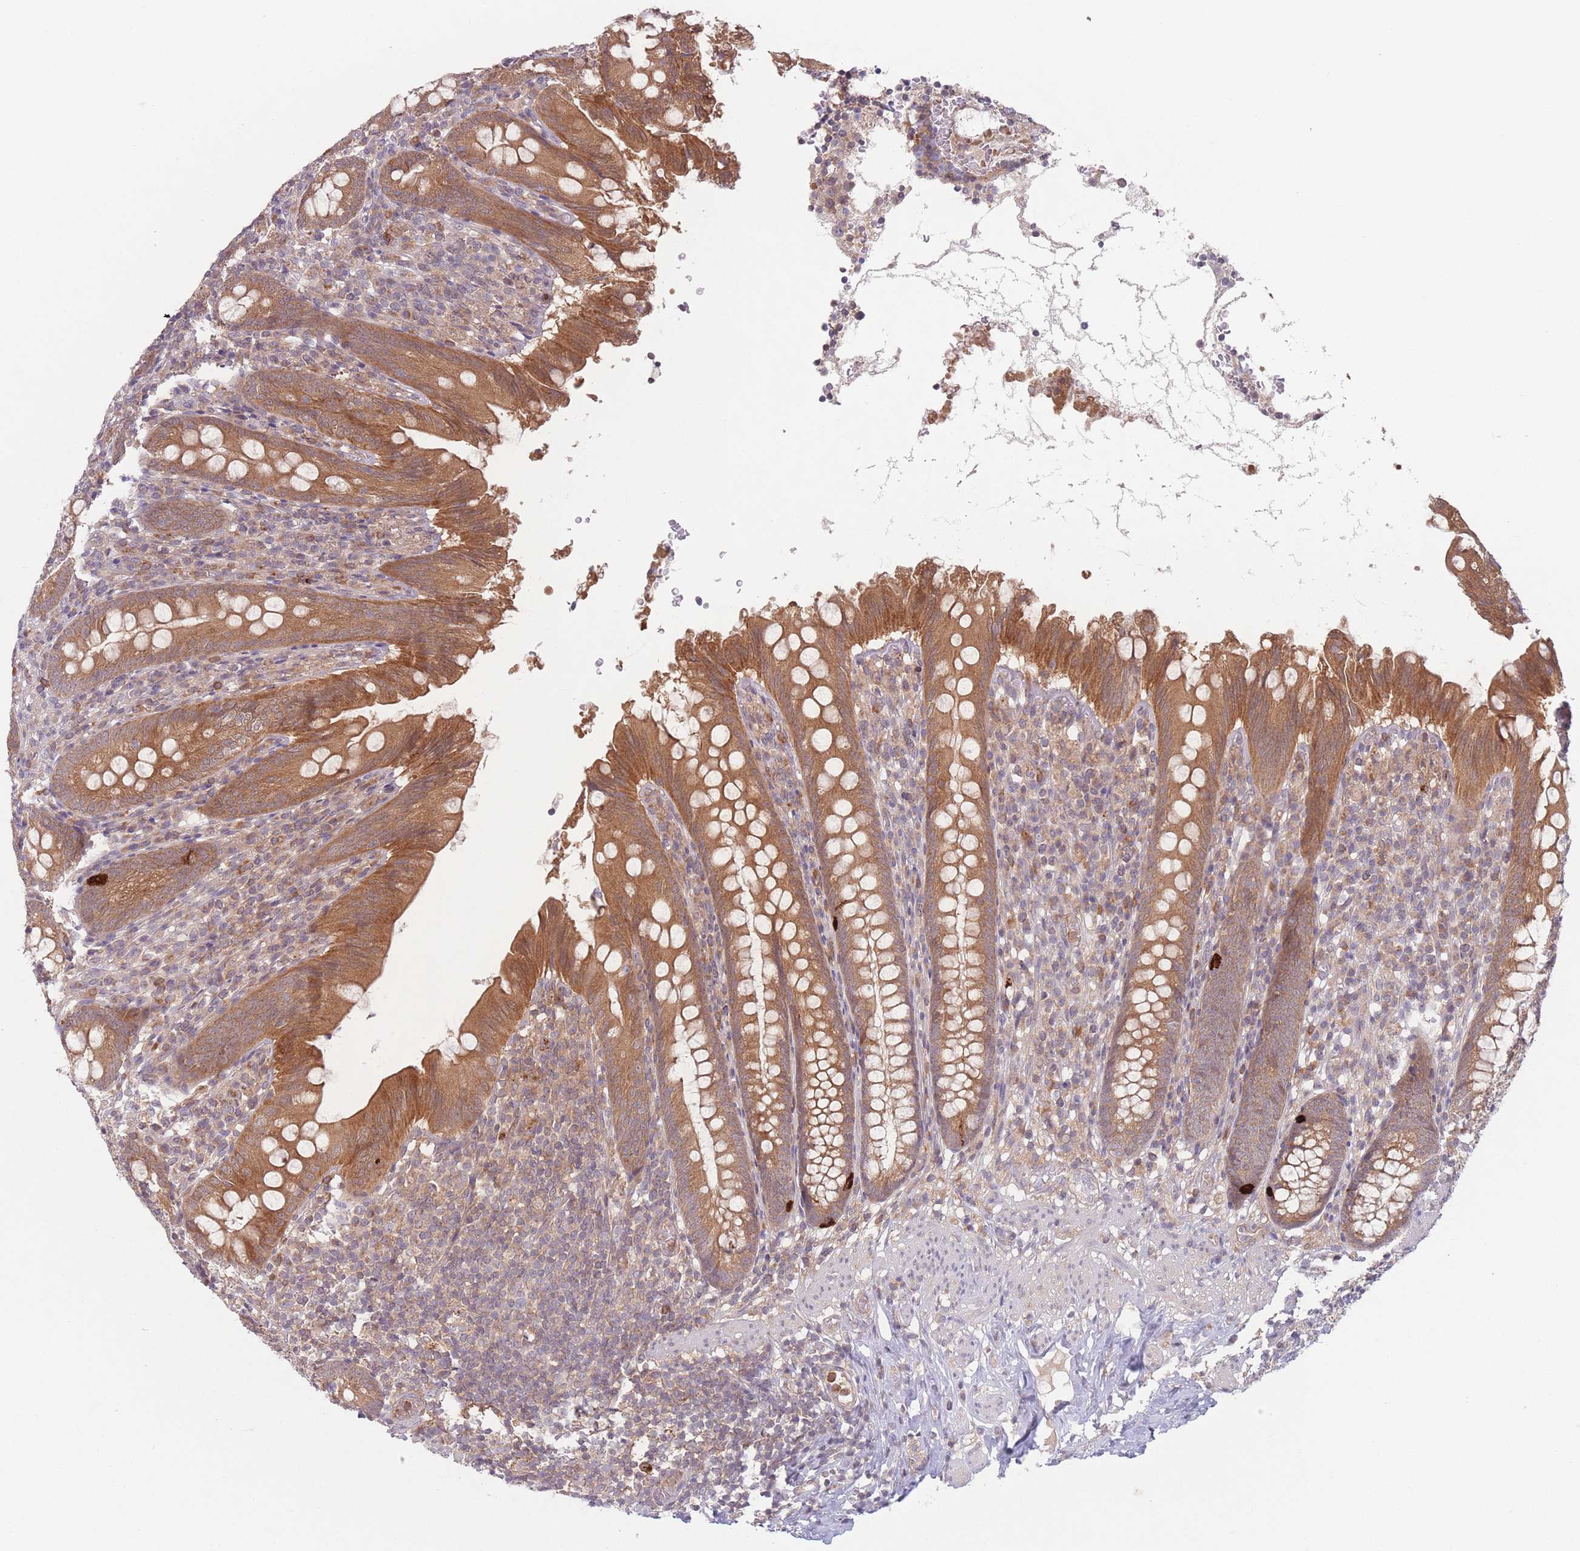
{"staining": {"intensity": "moderate", "quantity": ">75%", "location": "cytoplasmic/membranous"}, "tissue": "appendix", "cell_type": "Glandular cells", "image_type": "normal", "snomed": [{"axis": "morphology", "description": "Normal tissue, NOS"}, {"axis": "topography", "description": "Appendix"}], "caption": "IHC staining of unremarkable appendix, which displays medium levels of moderate cytoplasmic/membranous positivity in about >75% of glandular cells indicating moderate cytoplasmic/membranous protein positivity. The staining was performed using DAB (brown) for protein detection and nuclei were counterstained in hematoxylin (blue).", "gene": "PPM1A", "patient": {"sex": "male", "age": 55}}